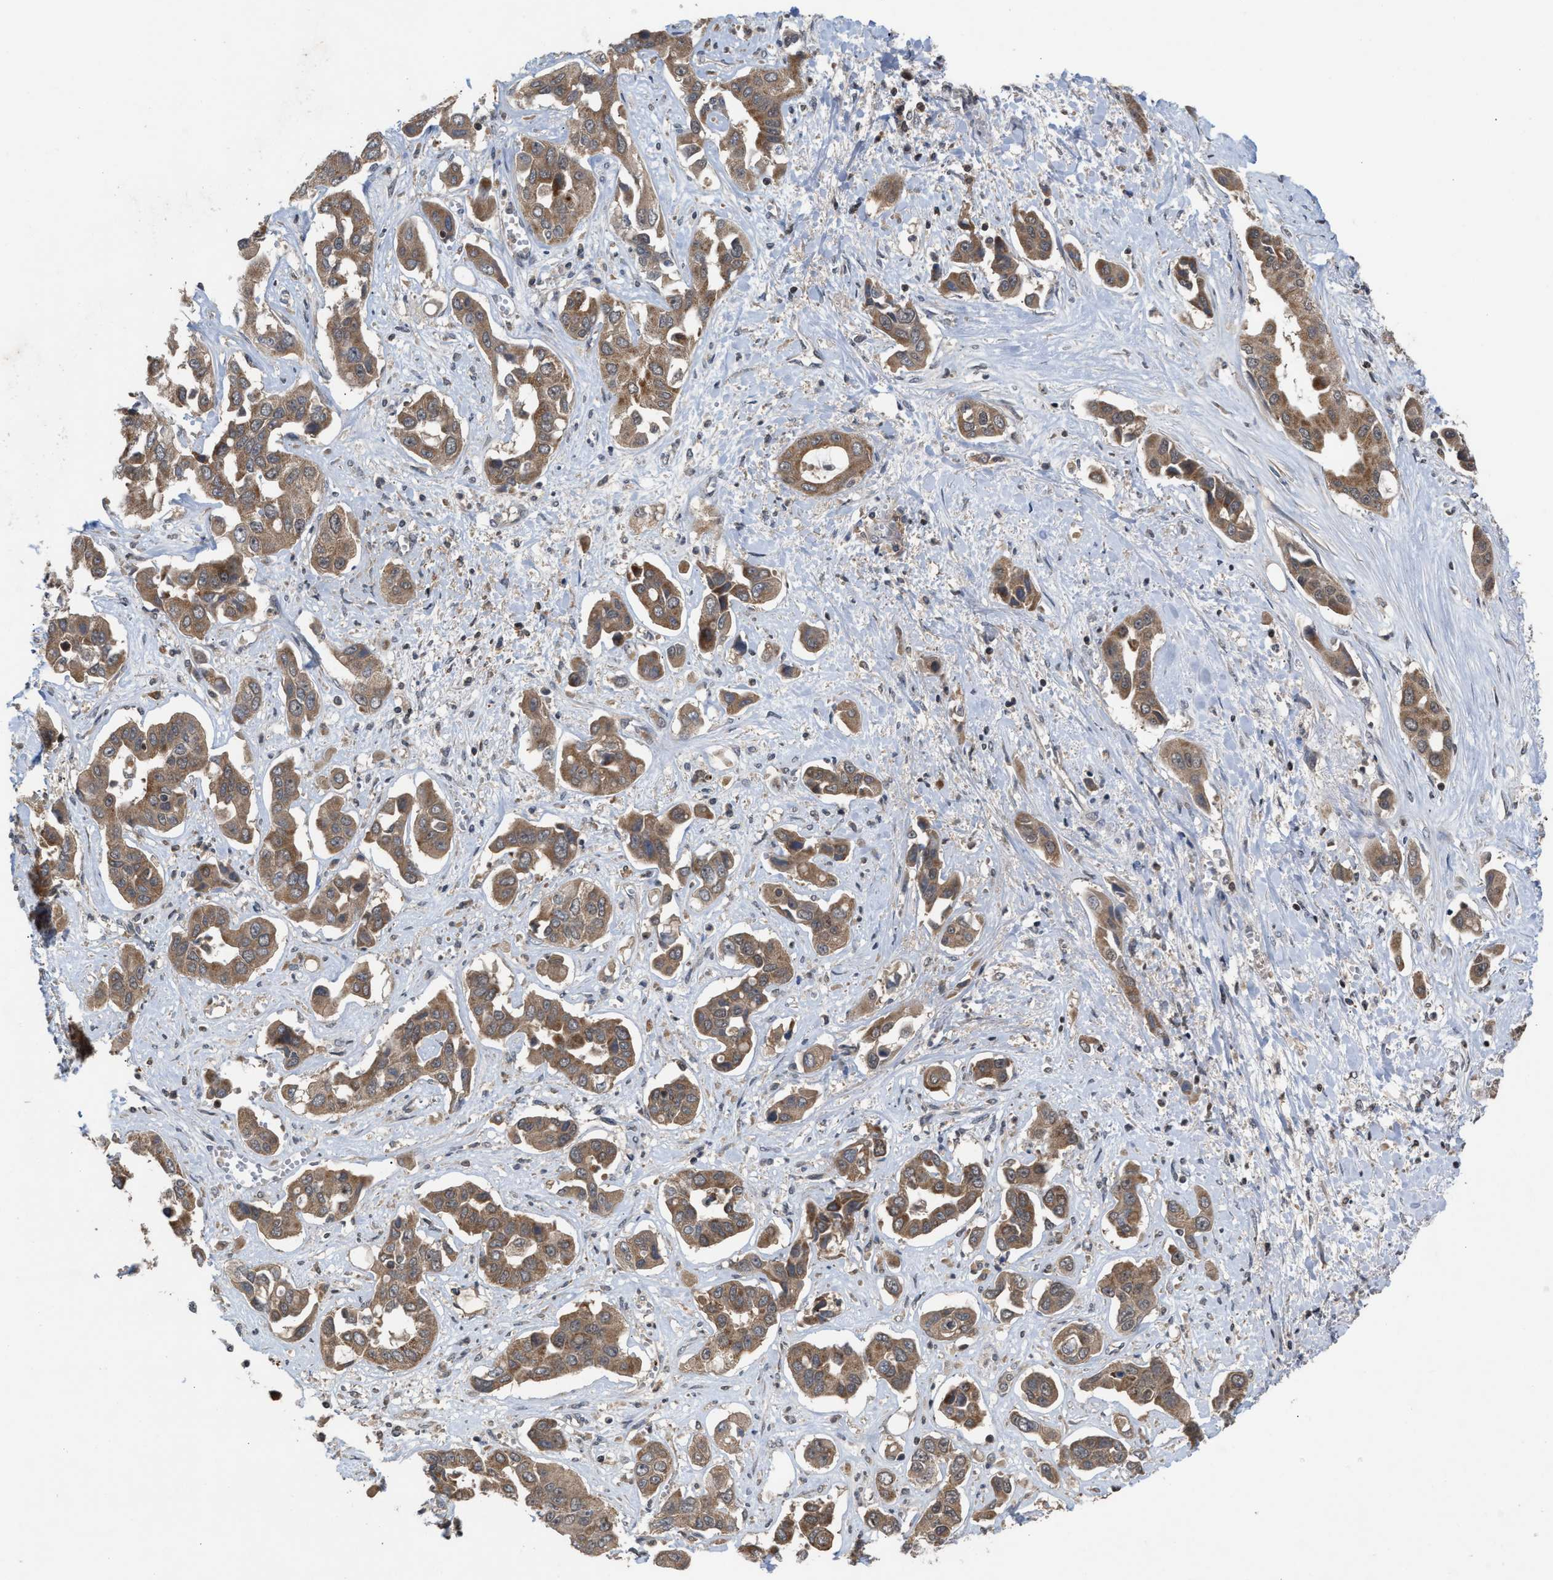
{"staining": {"intensity": "moderate", "quantity": ">75%", "location": "cytoplasmic/membranous"}, "tissue": "liver cancer", "cell_type": "Tumor cells", "image_type": "cancer", "snomed": [{"axis": "morphology", "description": "Cholangiocarcinoma"}, {"axis": "topography", "description": "Liver"}], "caption": "IHC micrograph of liver cholangiocarcinoma stained for a protein (brown), which demonstrates medium levels of moderate cytoplasmic/membranous staining in about >75% of tumor cells.", "gene": "C9orf78", "patient": {"sex": "female", "age": 52}}